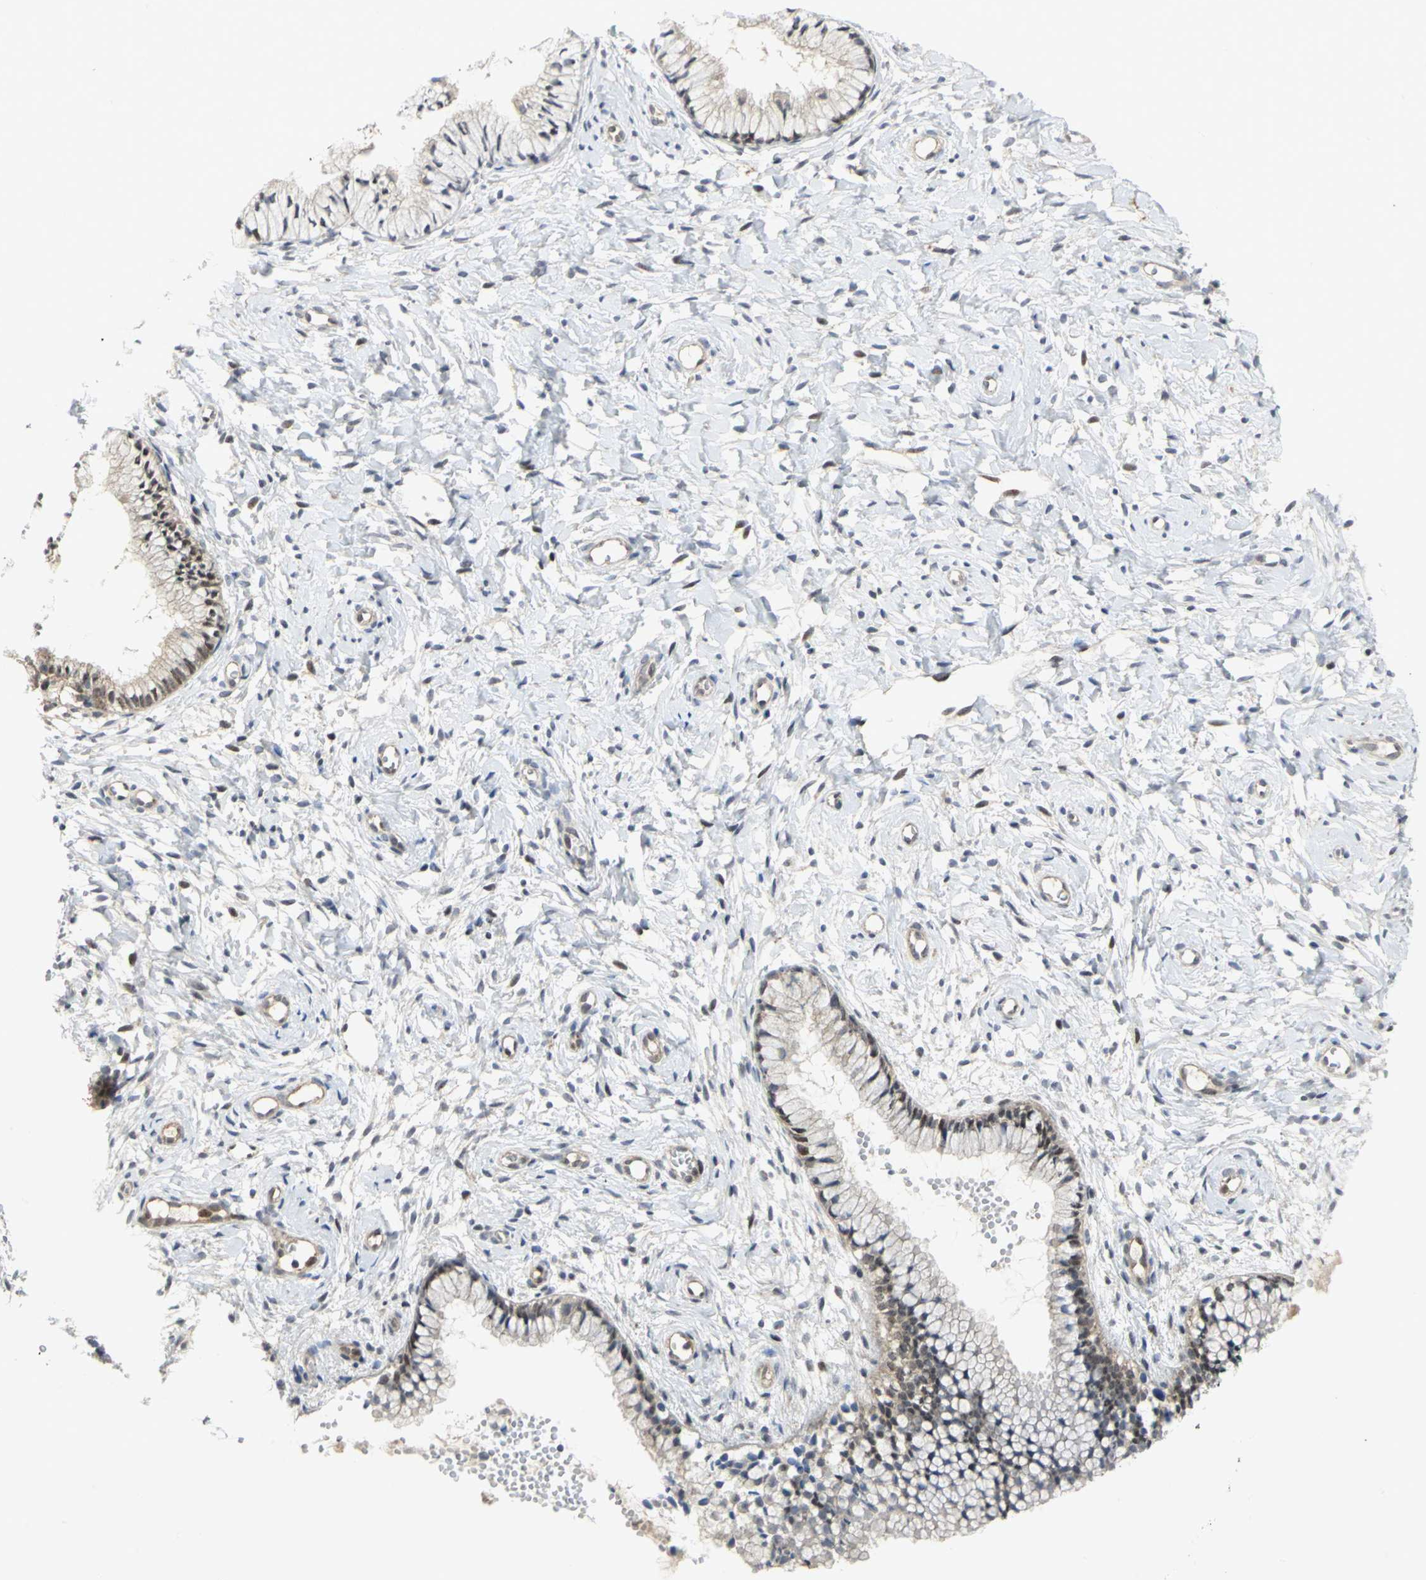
{"staining": {"intensity": "moderate", "quantity": ">75%", "location": "cytoplasmic/membranous,nuclear"}, "tissue": "cervix", "cell_type": "Glandular cells", "image_type": "normal", "snomed": [{"axis": "morphology", "description": "Normal tissue, NOS"}, {"axis": "topography", "description": "Cervix"}], "caption": "High-magnification brightfield microscopy of normal cervix stained with DAB (brown) and counterstained with hematoxylin (blue). glandular cells exhibit moderate cytoplasmic/membranous,nuclear expression is seen in about>75% of cells.", "gene": "PPIA", "patient": {"sex": "female", "age": 46}}